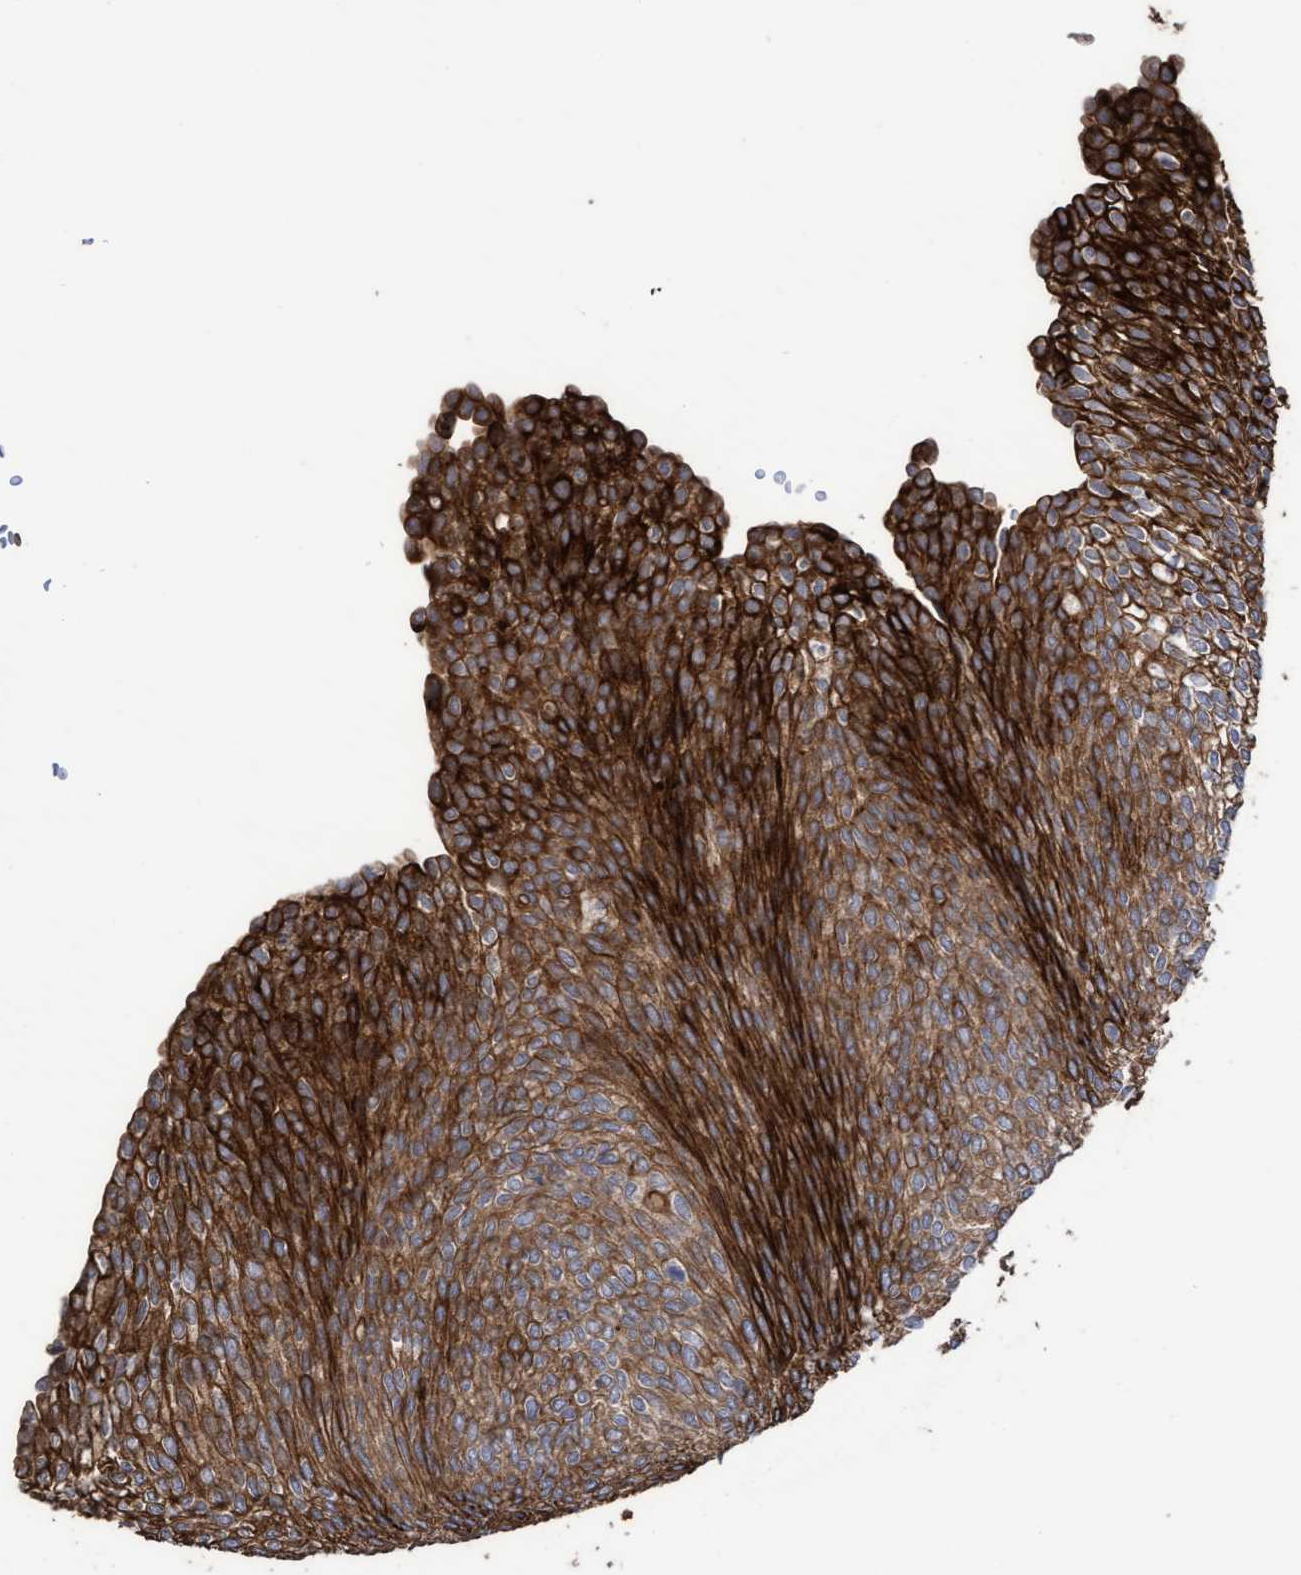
{"staining": {"intensity": "strong", "quantity": ">75%", "location": "cytoplasmic/membranous"}, "tissue": "urothelial cancer", "cell_type": "Tumor cells", "image_type": "cancer", "snomed": [{"axis": "morphology", "description": "Urothelial carcinoma, Low grade"}, {"axis": "topography", "description": "Urinary bladder"}], "caption": "Human low-grade urothelial carcinoma stained for a protein (brown) reveals strong cytoplasmic/membranous positive staining in about >75% of tumor cells.", "gene": "KRT24", "patient": {"sex": "female", "age": 79}}